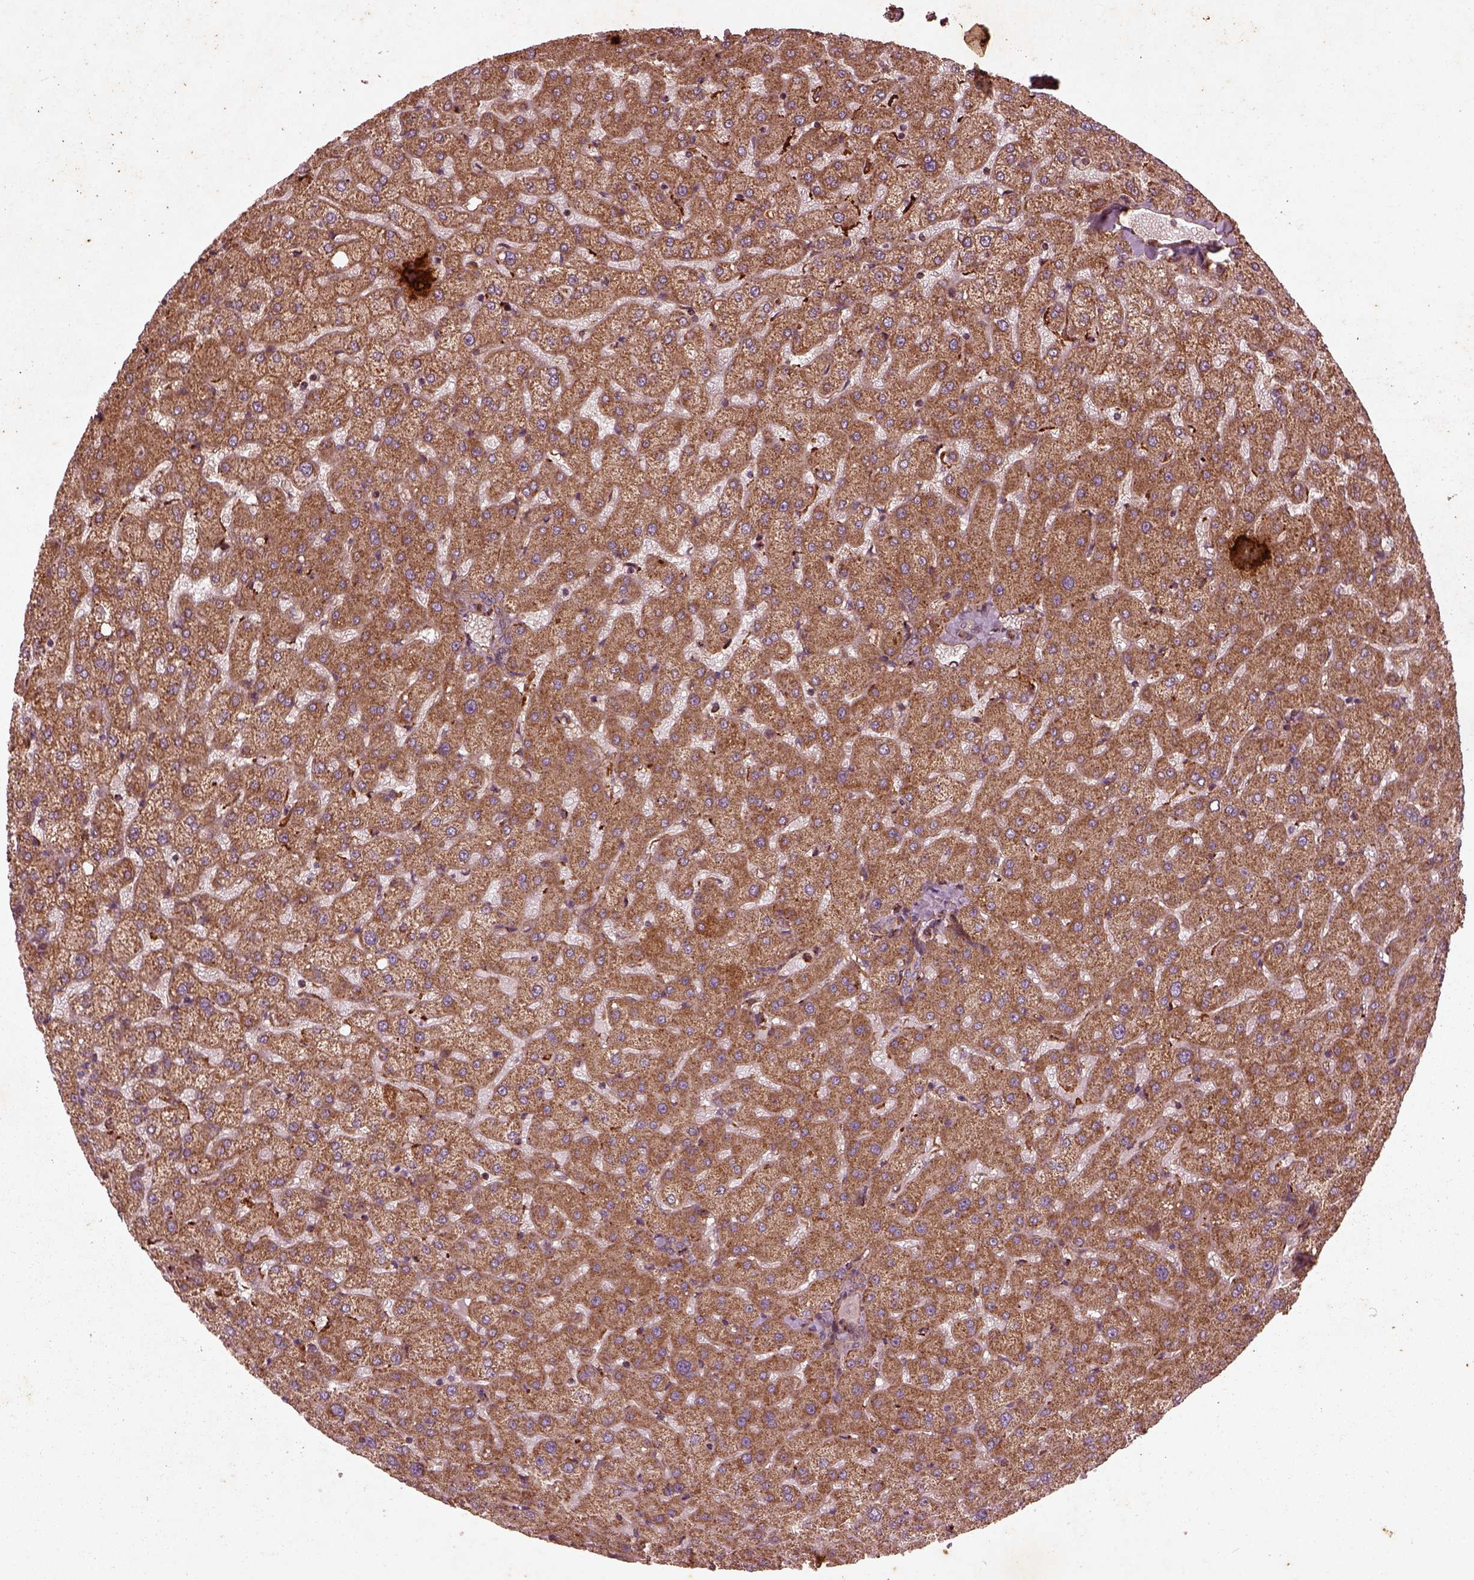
{"staining": {"intensity": "weak", "quantity": "25%-75%", "location": "cytoplasmic/membranous"}, "tissue": "liver", "cell_type": "Cholangiocytes", "image_type": "normal", "snomed": [{"axis": "morphology", "description": "Normal tissue, NOS"}, {"axis": "topography", "description": "Liver"}], "caption": "IHC staining of benign liver, which exhibits low levels of weak cytoplasmic/membranous positivity in approximately 25%-75% of cholangiocytes indicating weak cytoplasmic/membranous protein expression. The staining was performed using DAB (3,3'-diaminobenzidine) (brown) for protein detection and nuclei were counterstained in hematoxylin (blue).", "gene": "ENSG00000285130", "patient": {"sex": "female", "age": 50}}